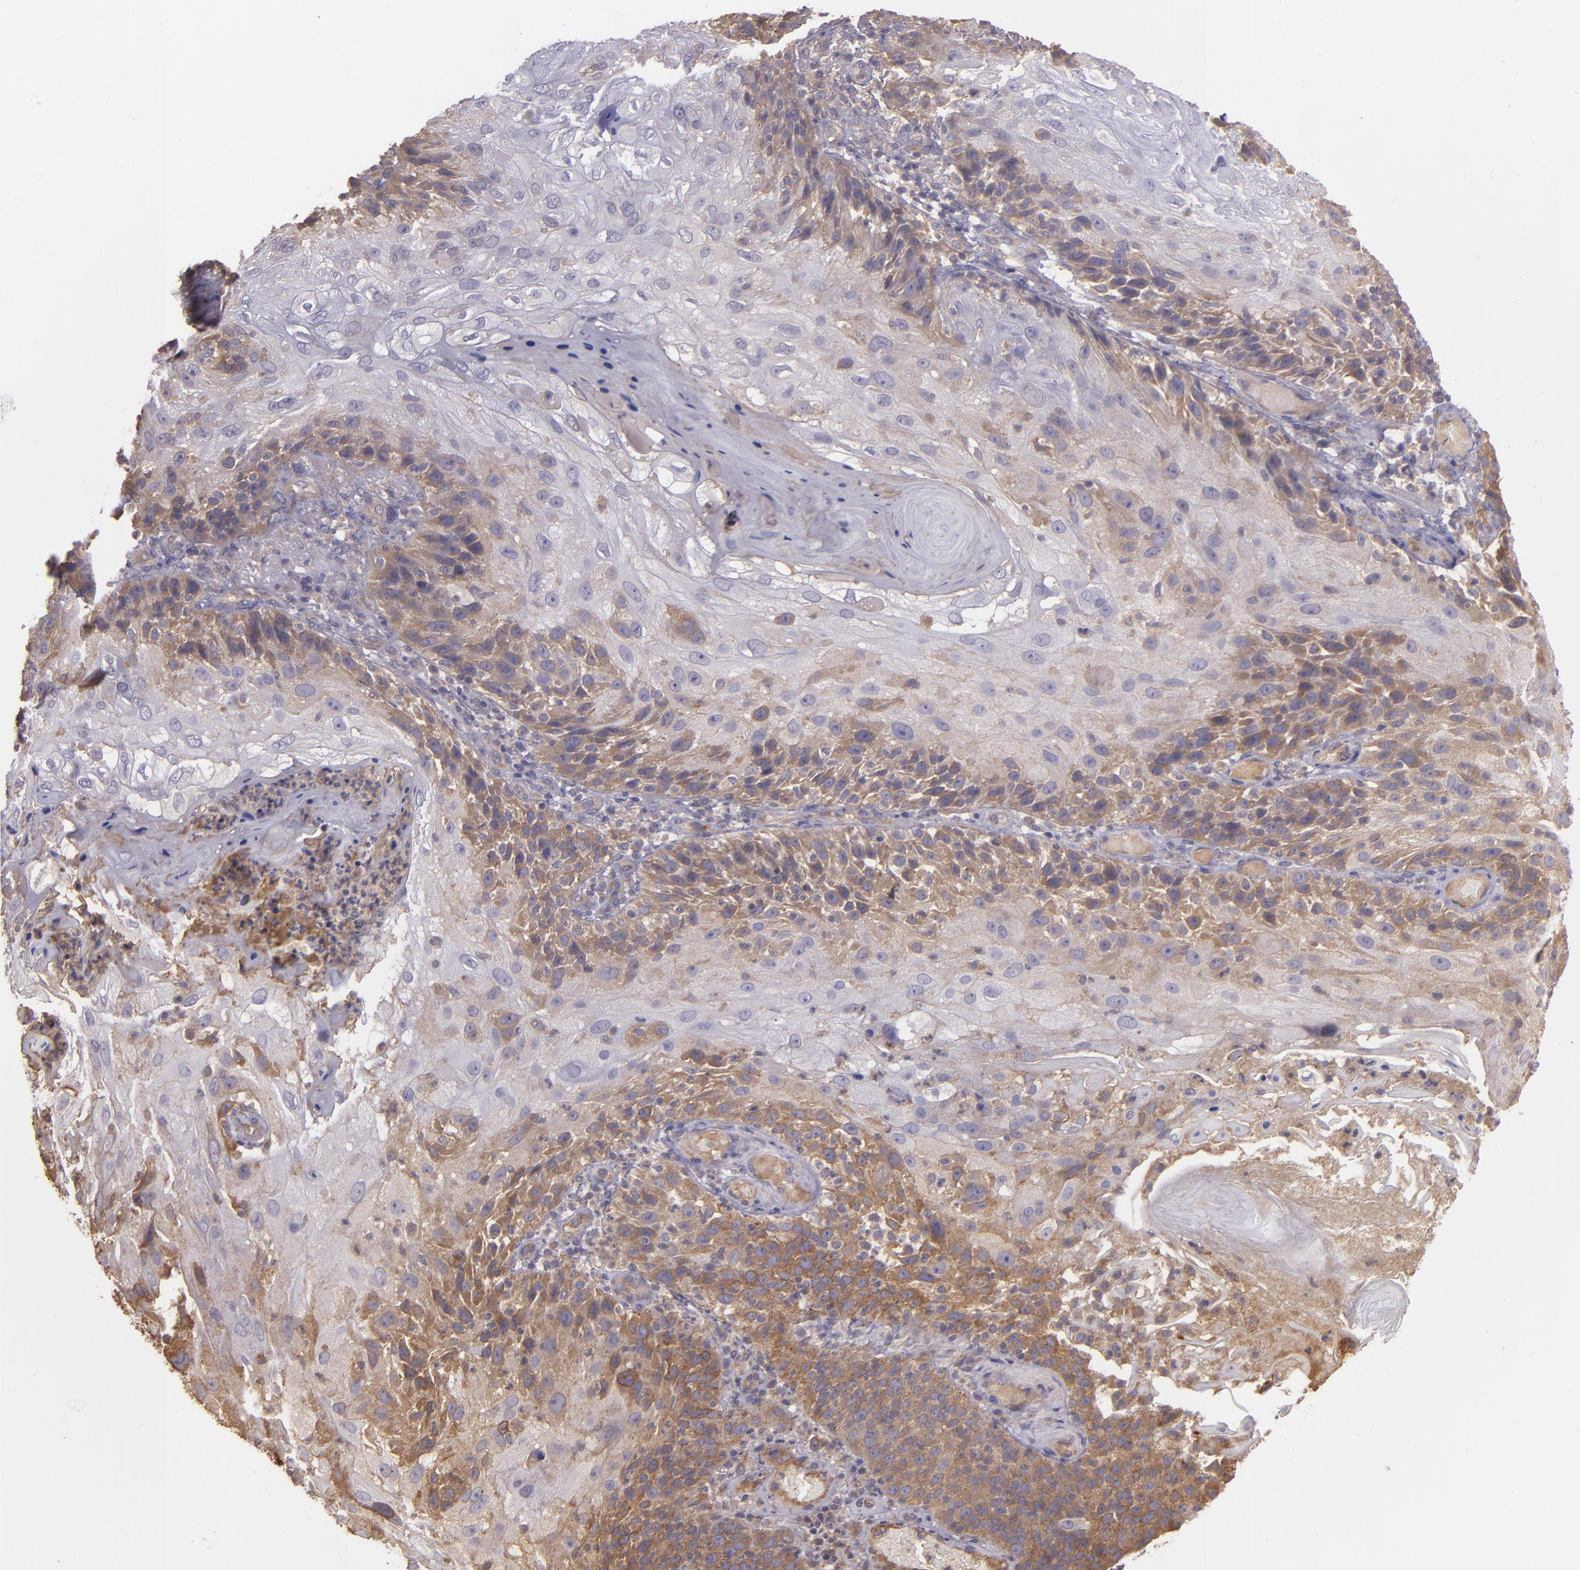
{"staining": {"intensity": "moderate", "quantity": "25%-75%", "location": "cytoplasmic/membranous"}, "tissue": "skin cancer", "cell_type": "Tumor cells", "image_type": "cancer", "snomed": [{"axis": "morphology", "description": "Normal tissue, NOS"}, {"axis": "morphology", "description": "Squamous cell carcinoma, NOS"}, {"axis": "topography", "description": "Skin"}], "caption": "A photomicrograph of human skin cancer (squamous cell carcinoma) stained for a protein displays moderate cytoplasmic/membranous brown staining in tumor cells.", "gene": "ECE1", "patient": {"sex": "female", "age": 83}}